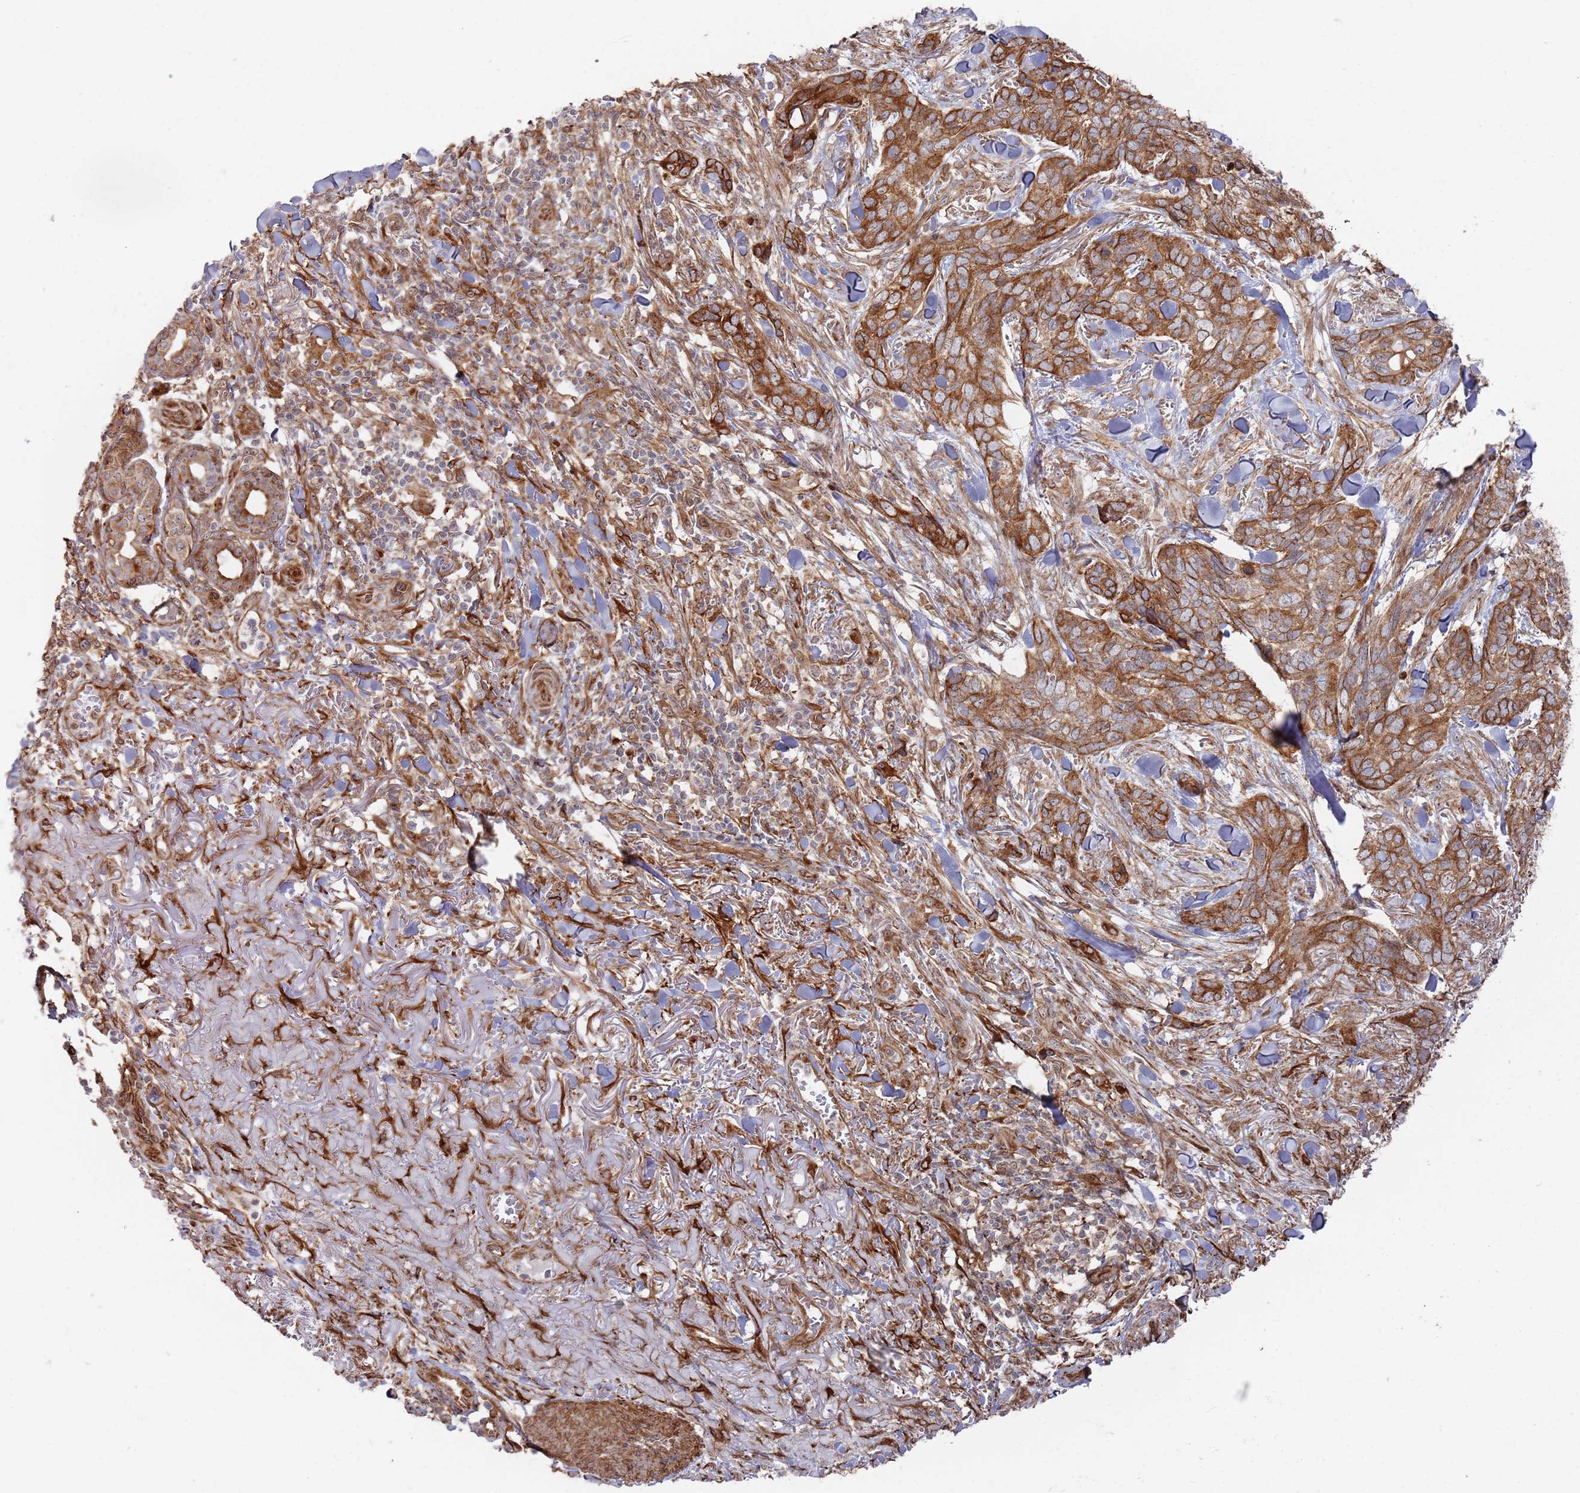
{"staining": {"intensity": "moderate", "quantity": ">75%", "location": "cytoplasmic/membranous"}, "tissue": "skin cancer", "cell_type": "Tumor cells", "image_type": "cancer", "snomed": [{"axis": "morphology", "description": "Basal cell carcinoma"}, {"axis": "topography", "description": "Skin"}], "caption": "Skin basal cell carcinoma tissue exhibits moderate cytoplasmic/membranous expression in about >75% of tumor cells, visualized by immunohistochemistry.", "gene": "PHF21A", "patient": {"sex": "male", "age": 86}}